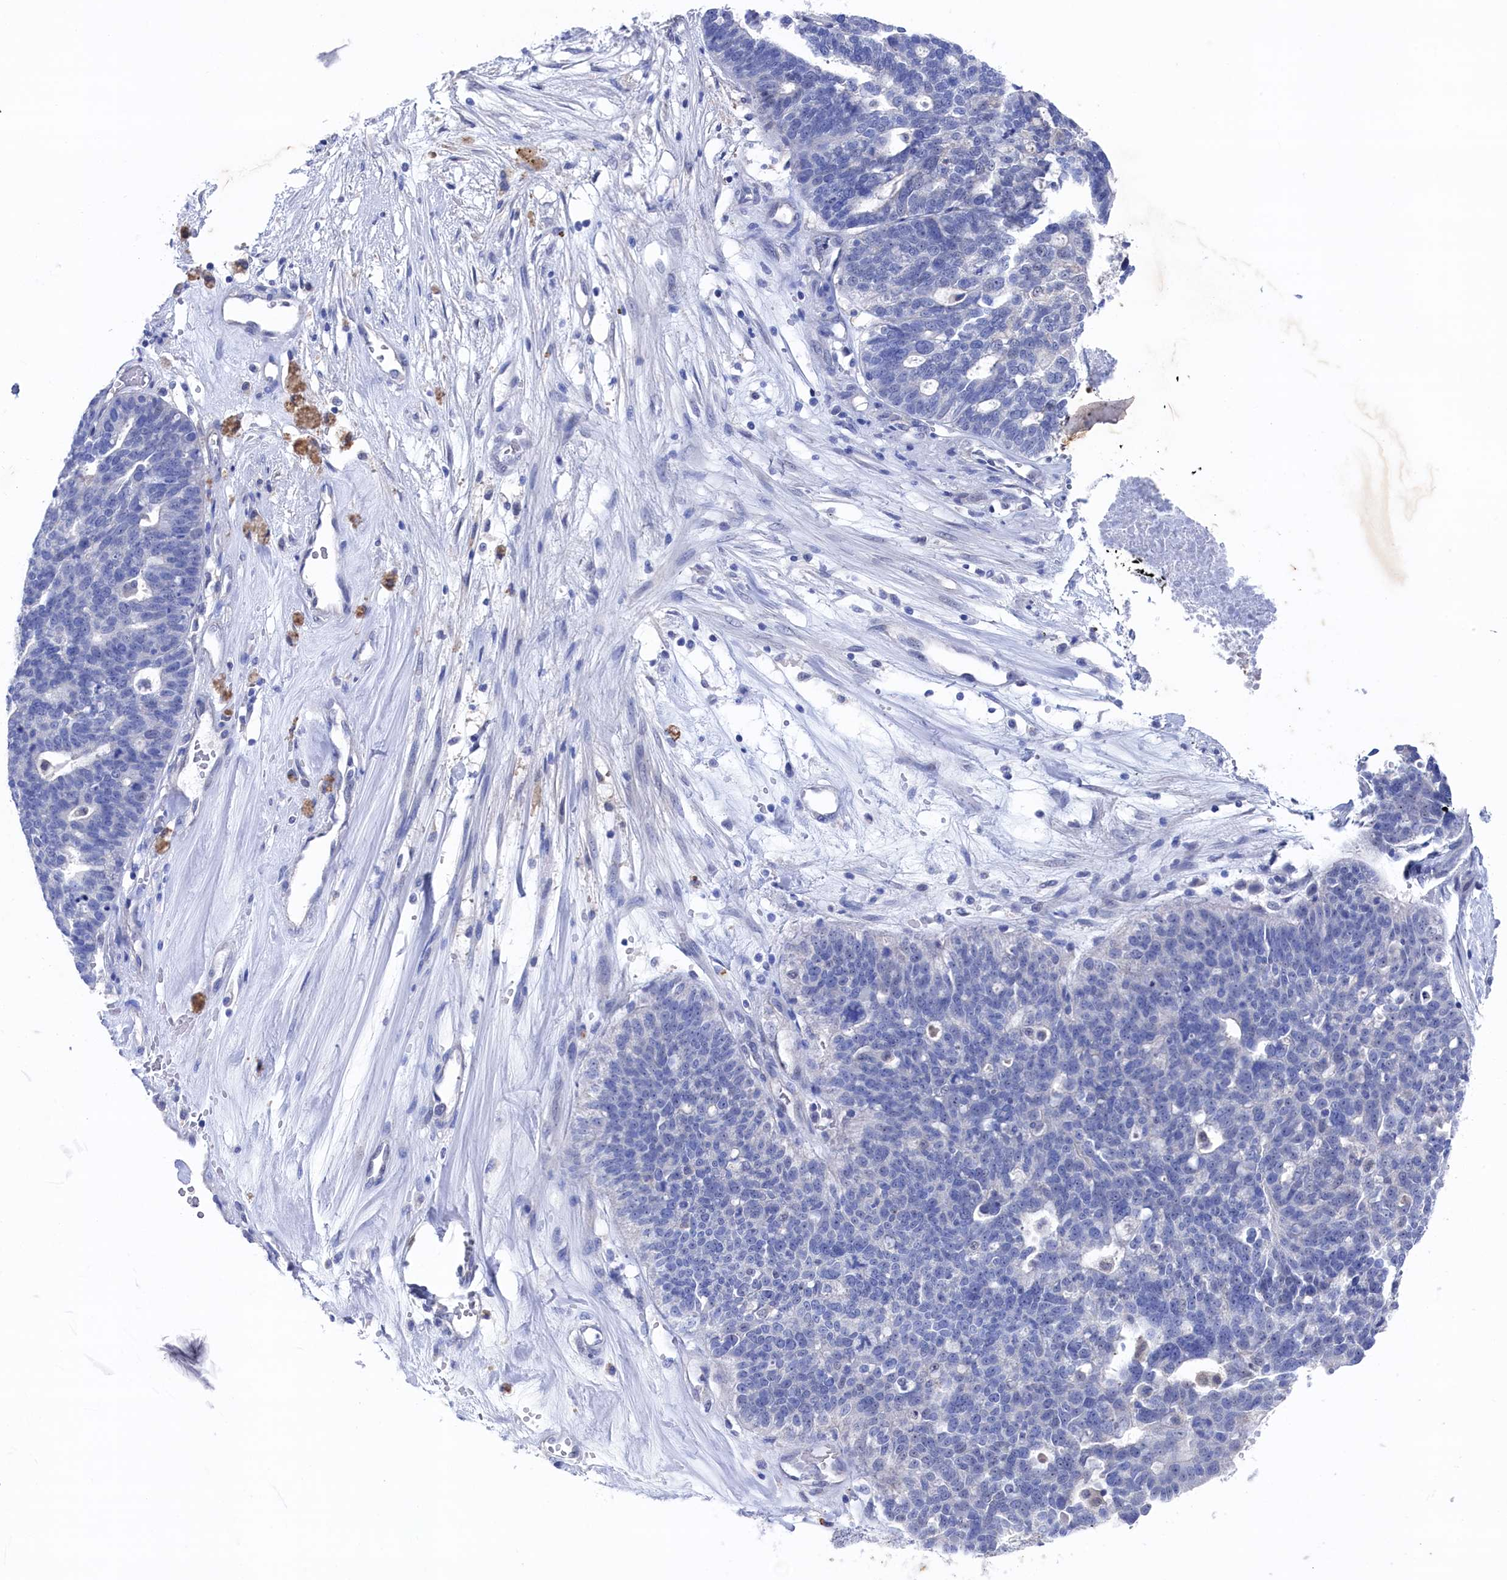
{"staining": {"intensity": "negative", "quantity": "none", "location": "none"}, "tissue": "ovarian cancer", "cell_type": "Tumor cells", "image_type": "cancer", "snomed": [{"axis": "morphology", "description": "Cystadenocarcinoma, serous, NOS"}, {"axis": "topography", "description": "Ovary"}], "caption": "There is no significant expression in tumor cells of ovarian cancer.", "gene": "RNH1", "patient": {"sex": "female", "age": 59}}